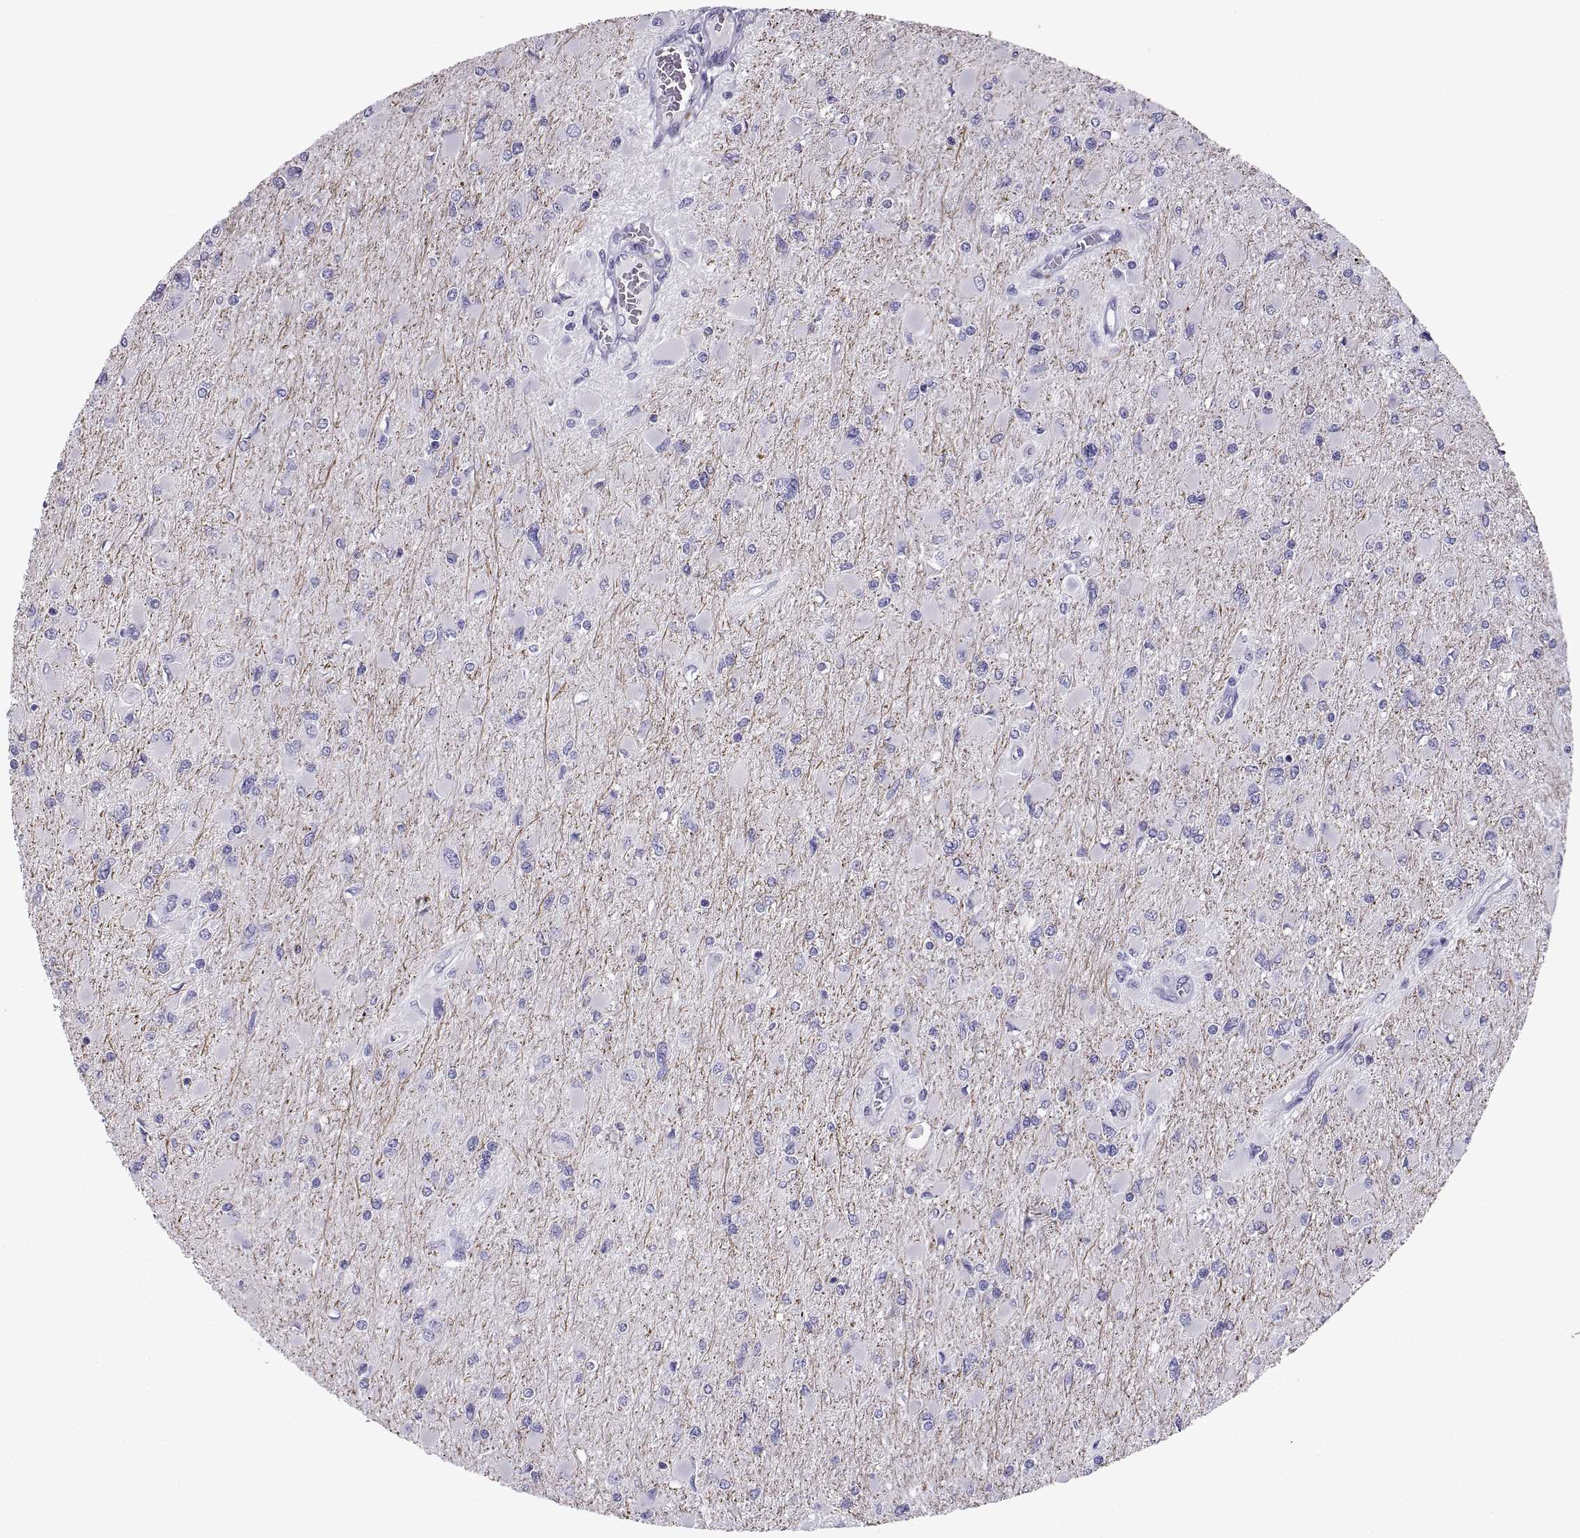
{"staining": {"intensity": "negative", "quantity": "none", "location": "none"}, "tissue": "glioma", "cell_type": "Tumor cells", "image_type": "cancer", "snomed": [{"axis": "morphology", "description": "Glioma, malignant, High grade"}, {"axis": "topography", "description": "Cerebral cortex"}], "caption": "Human malignant glioma (high-grade) stained for a protein using IHC displays no positivity in tumor cells.", "gene": "RGS20", "patient": {"sex": "female", "age": 36}}